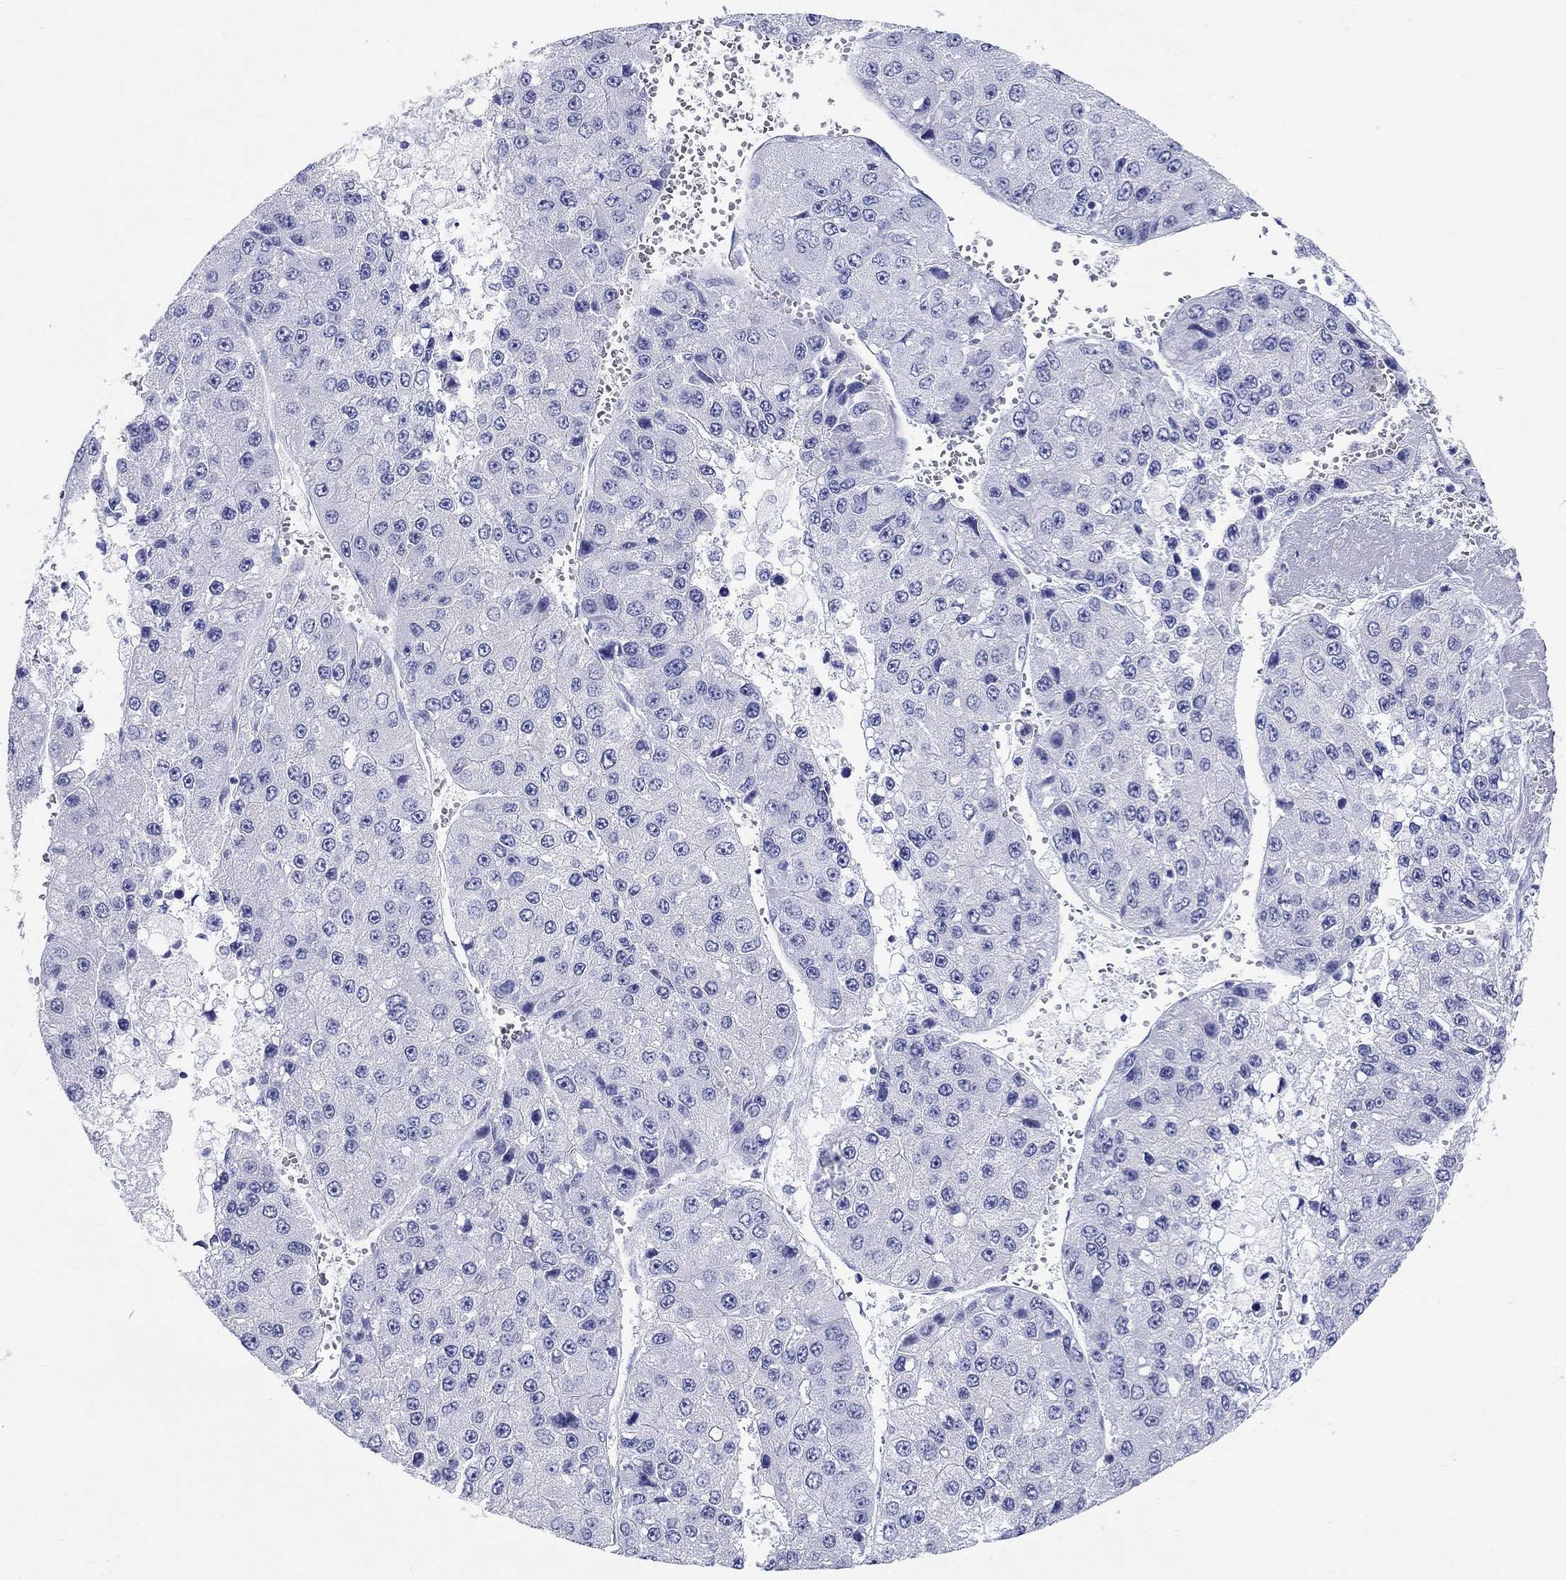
{"staining": {"intensity": "negative", "quantity": "none", "location": "none"}, "tissue": "liver cancer", "cell_type": "Tumor cells", "image_type": "cancer", "snomed": [{"axis": "morphology", "description": "Carcinoma, Hepatocellular, NOS"}, {"axis": "topography", "description": "Liver"}], "caption": "IHC of human liver hepatocellular carcinoma exhibits no staining in tumor cells.", "gene": "LAMP5", "patient": {"sex": "female", "age": 73}}